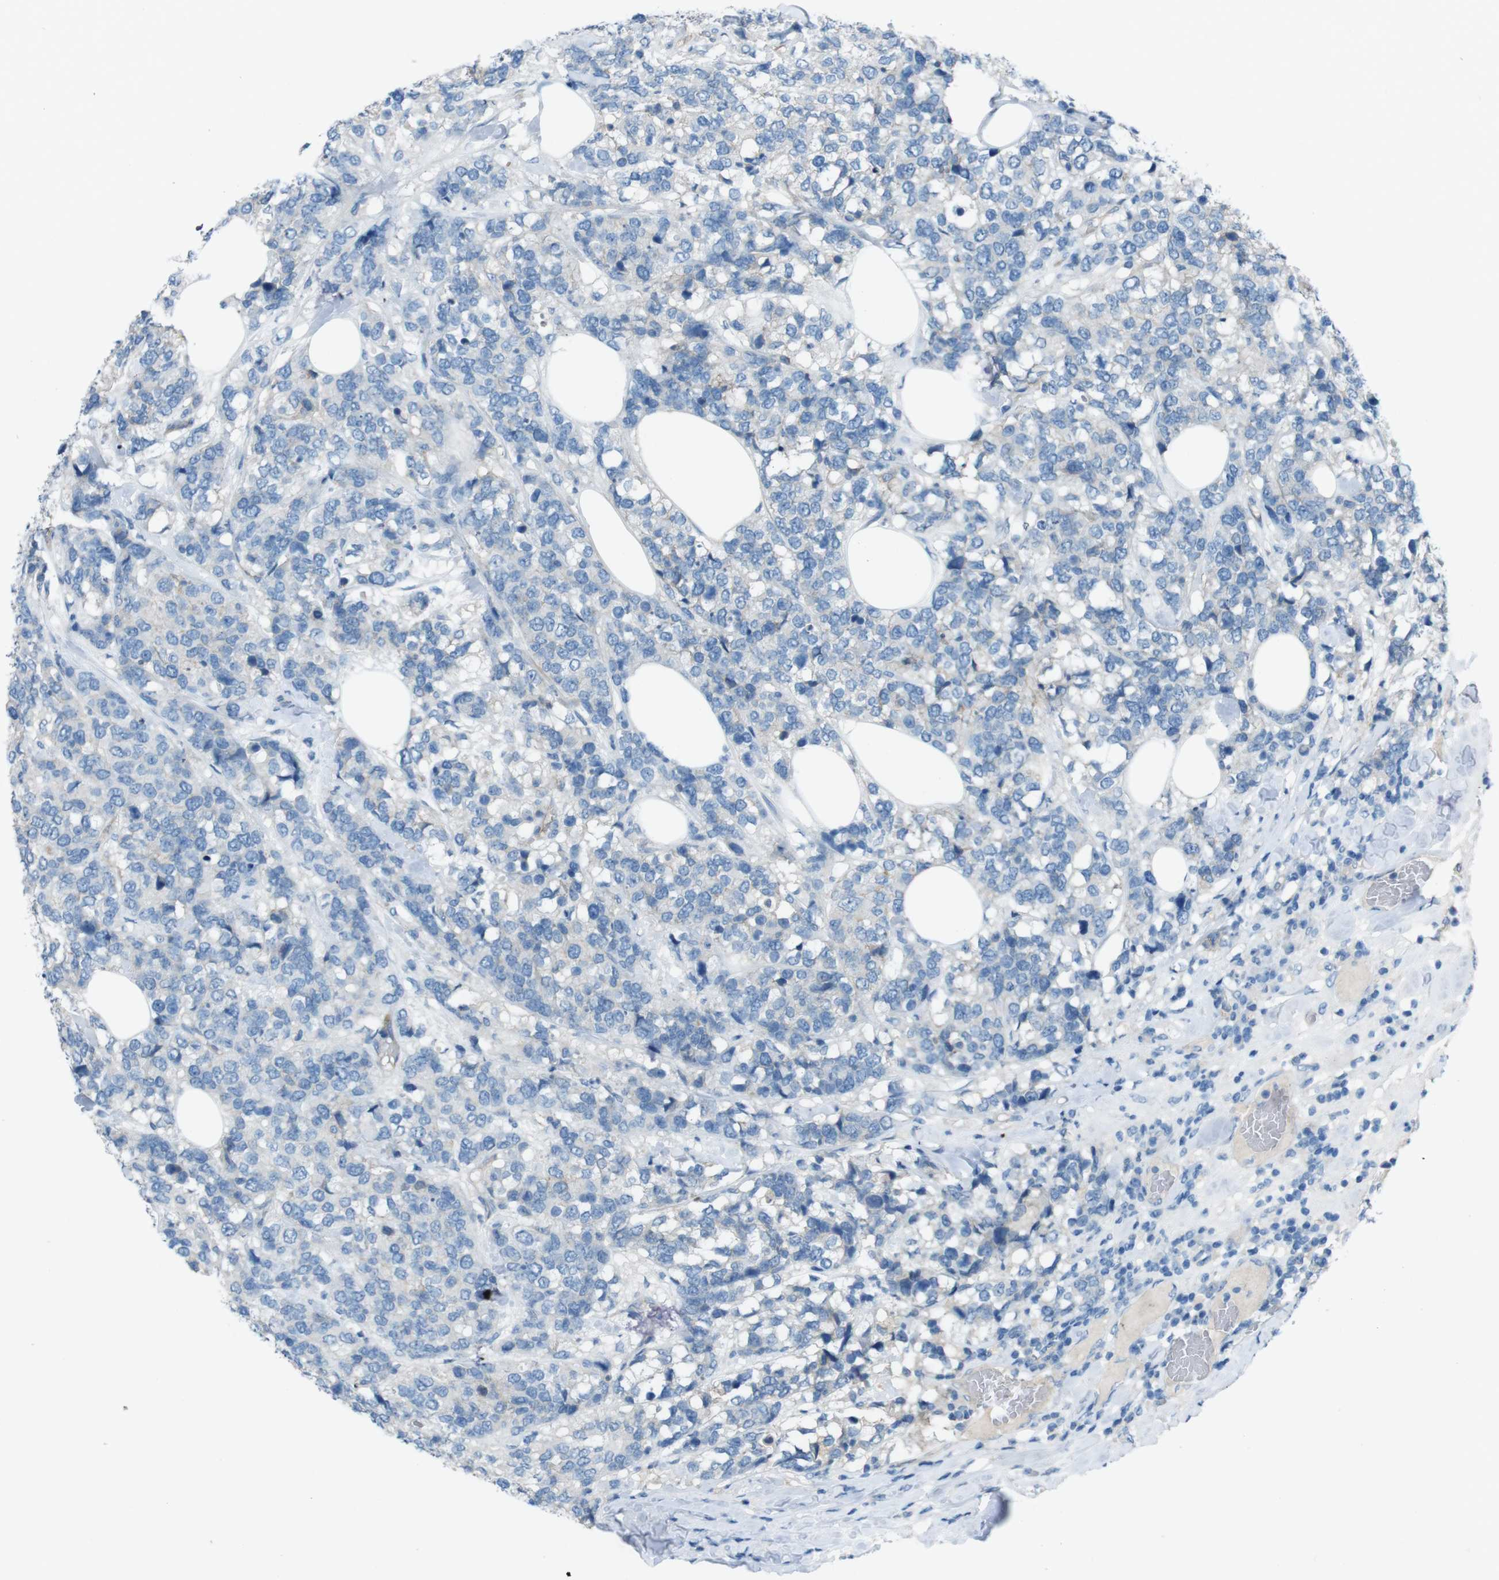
{"staining": {"intensity": "negative", "quantity": "none", "location": "none"}, "tissue": "breast cancer", "cell_type": "Tumor cells", "image_type": "cancer", "snomed": [{"axis": "morphology", "description": "Lobular carcinoma"}, {"axis": "topography", "description": "Breast"}], "caption": "Breast cancer was stained to show a protein in brown. There is no significant expression in tumor cells.", "gene": "PVR", "patient": {"sex": "female", "age": 59}}